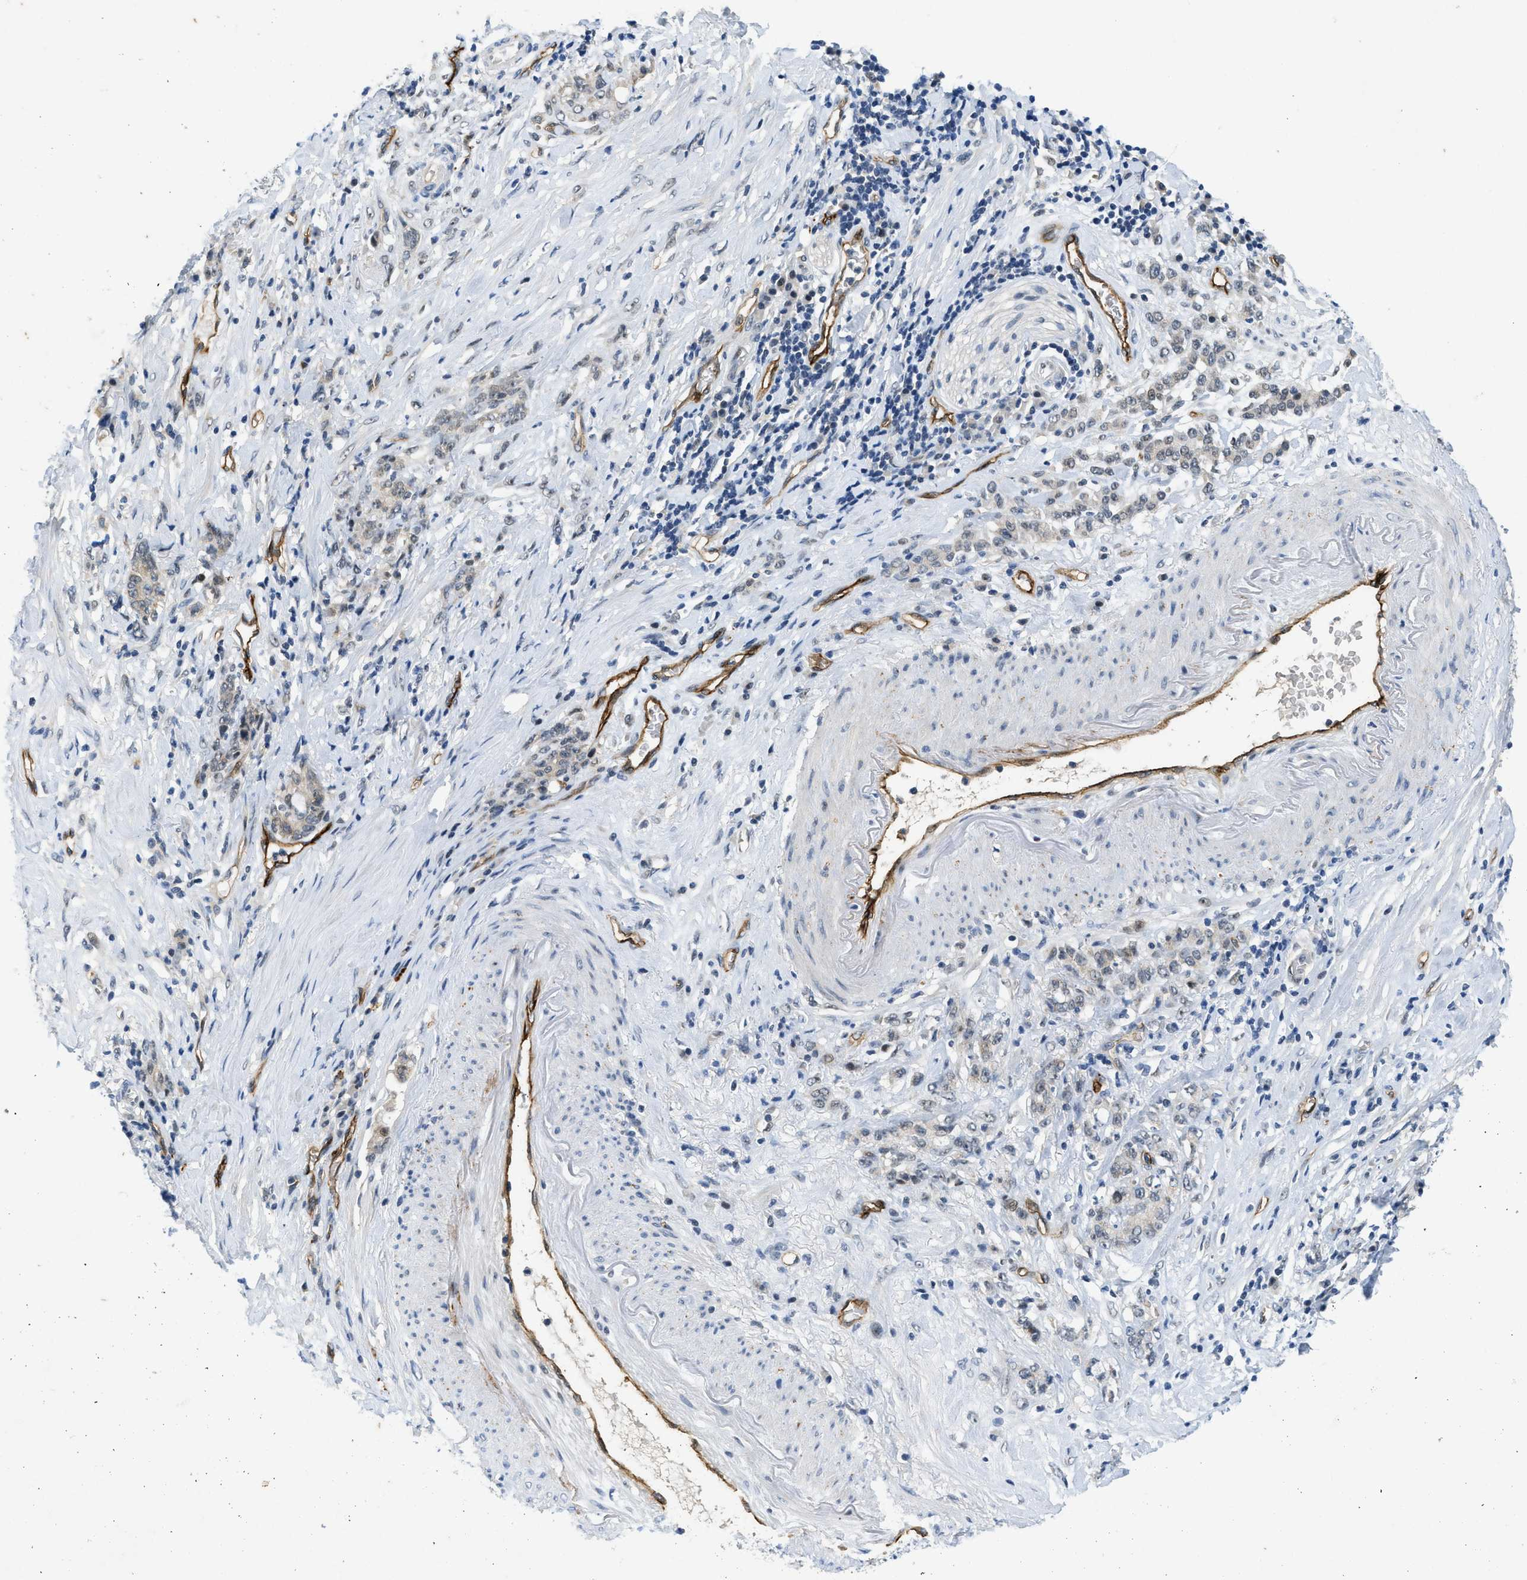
{"staining": {"intensity": "negative", "quantity": "none", "location": "none"}, "tissue": "stomach cancer", "cell_type": "Tumor cells", "image_type": "cancer", "snomed": [{"axis": "morphology", "description": "Adenocarcinoma, NOS"}, {"axis": "topography", "description": "Stomach, lower"}], "caption": "DAB (3,3'-diaminobenzidine) immunohistochemical staining of human adenocarcinoma (stomach) displays no significant positivity in tumor cells.", "gene": "SLCO2A1", "patient": {"sex": "male", "age": 88}}